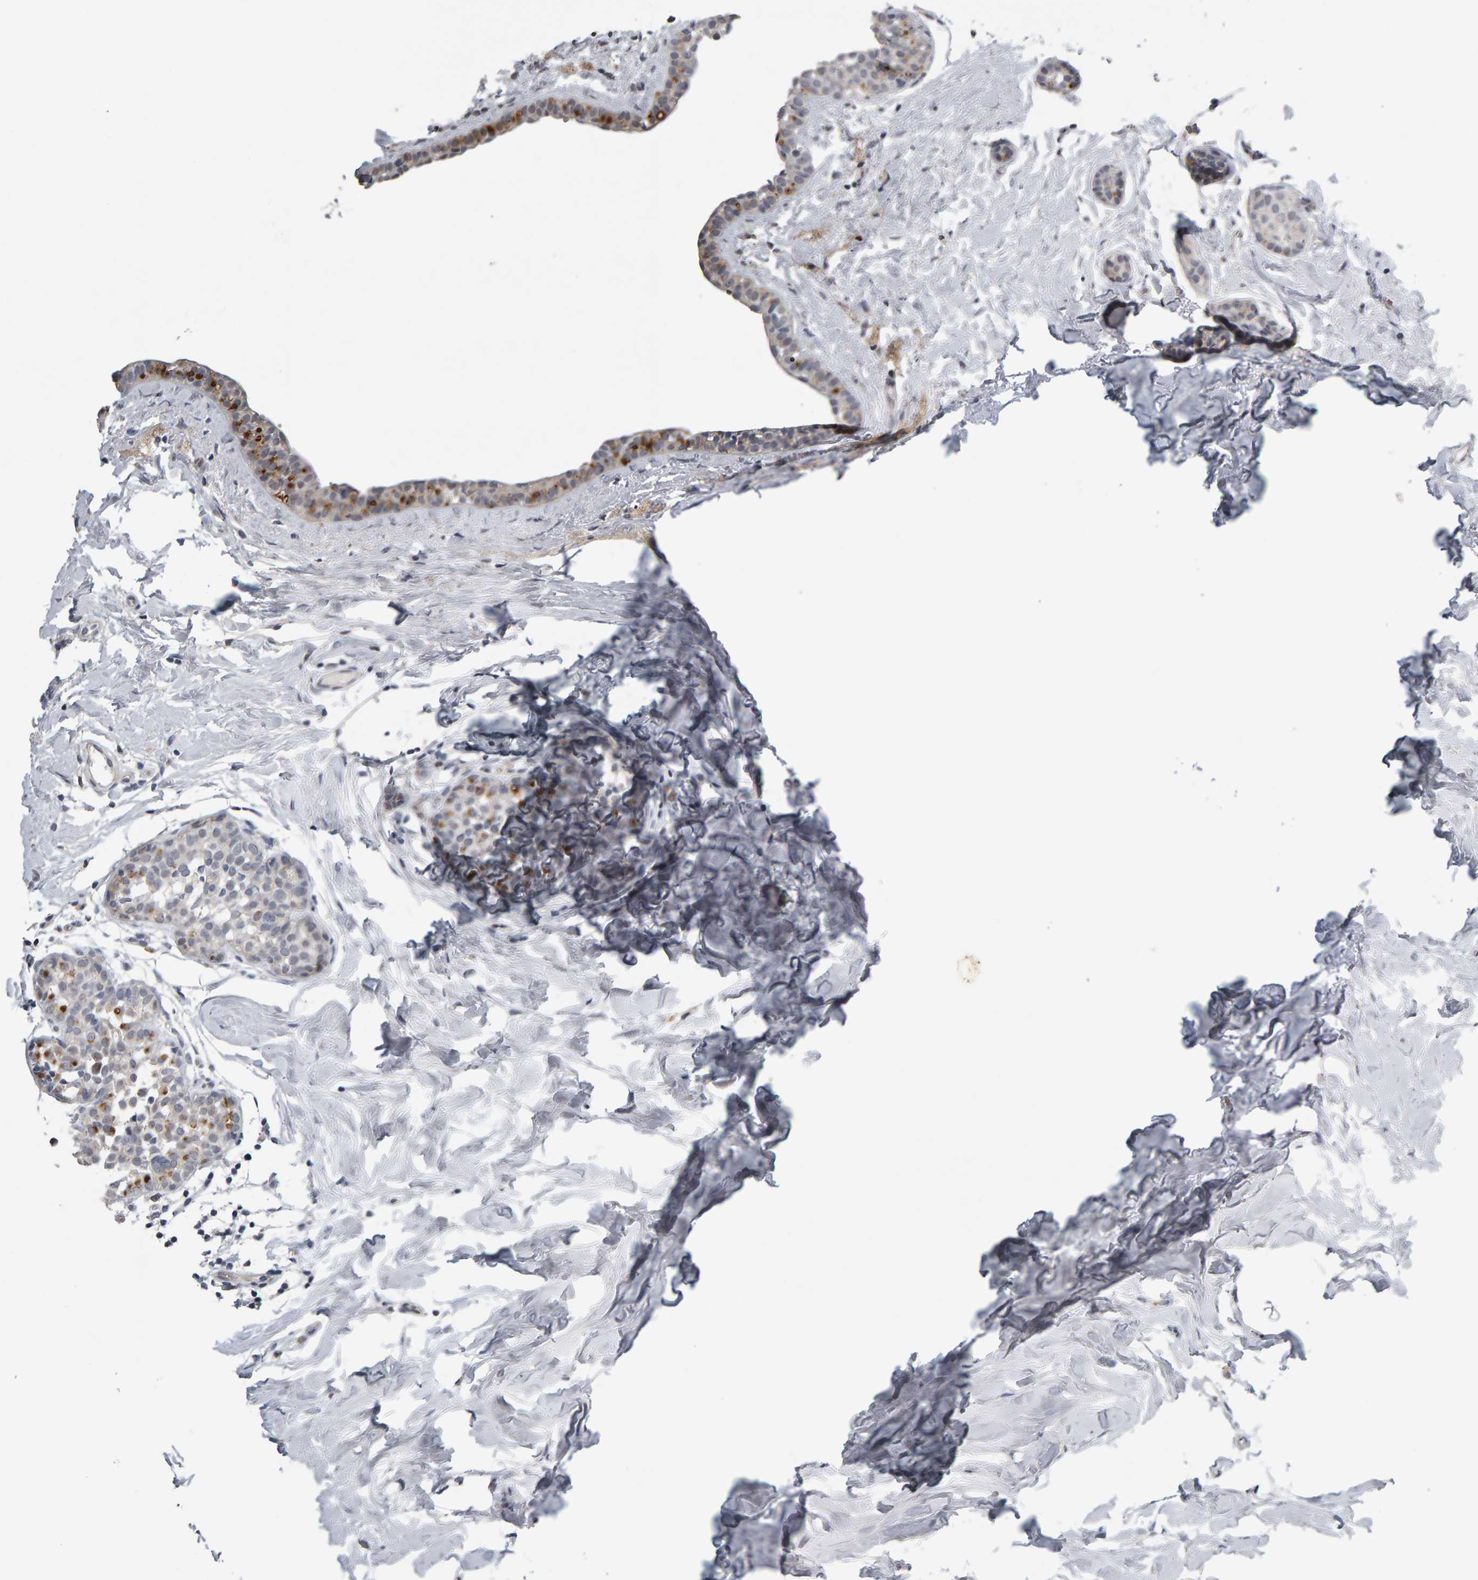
{"staining": {"intensity": "moderate", "quantity": "<25%", "location": "cytoplasmic/membranous"}, "tissue": "breast cancer", "cell_type": "Tumor cells", "image_type": "cancer", "snomed": [{"axis": "morphology", "description": "Duct carcinoma"}, {"axis": "topography", "description": "Breast"}], "caption": "Invasive ductal carcinoma (breast) was stained to show a protein in brown. There is low levels of moderate cytoplasmic/membranous expression in approximately <25% of tumor cells. (brown staining indicates protein expression, while blue staining denotes nuclei).", "gene": "IPO8", "patient": {"sex": "female", "age": 55}}